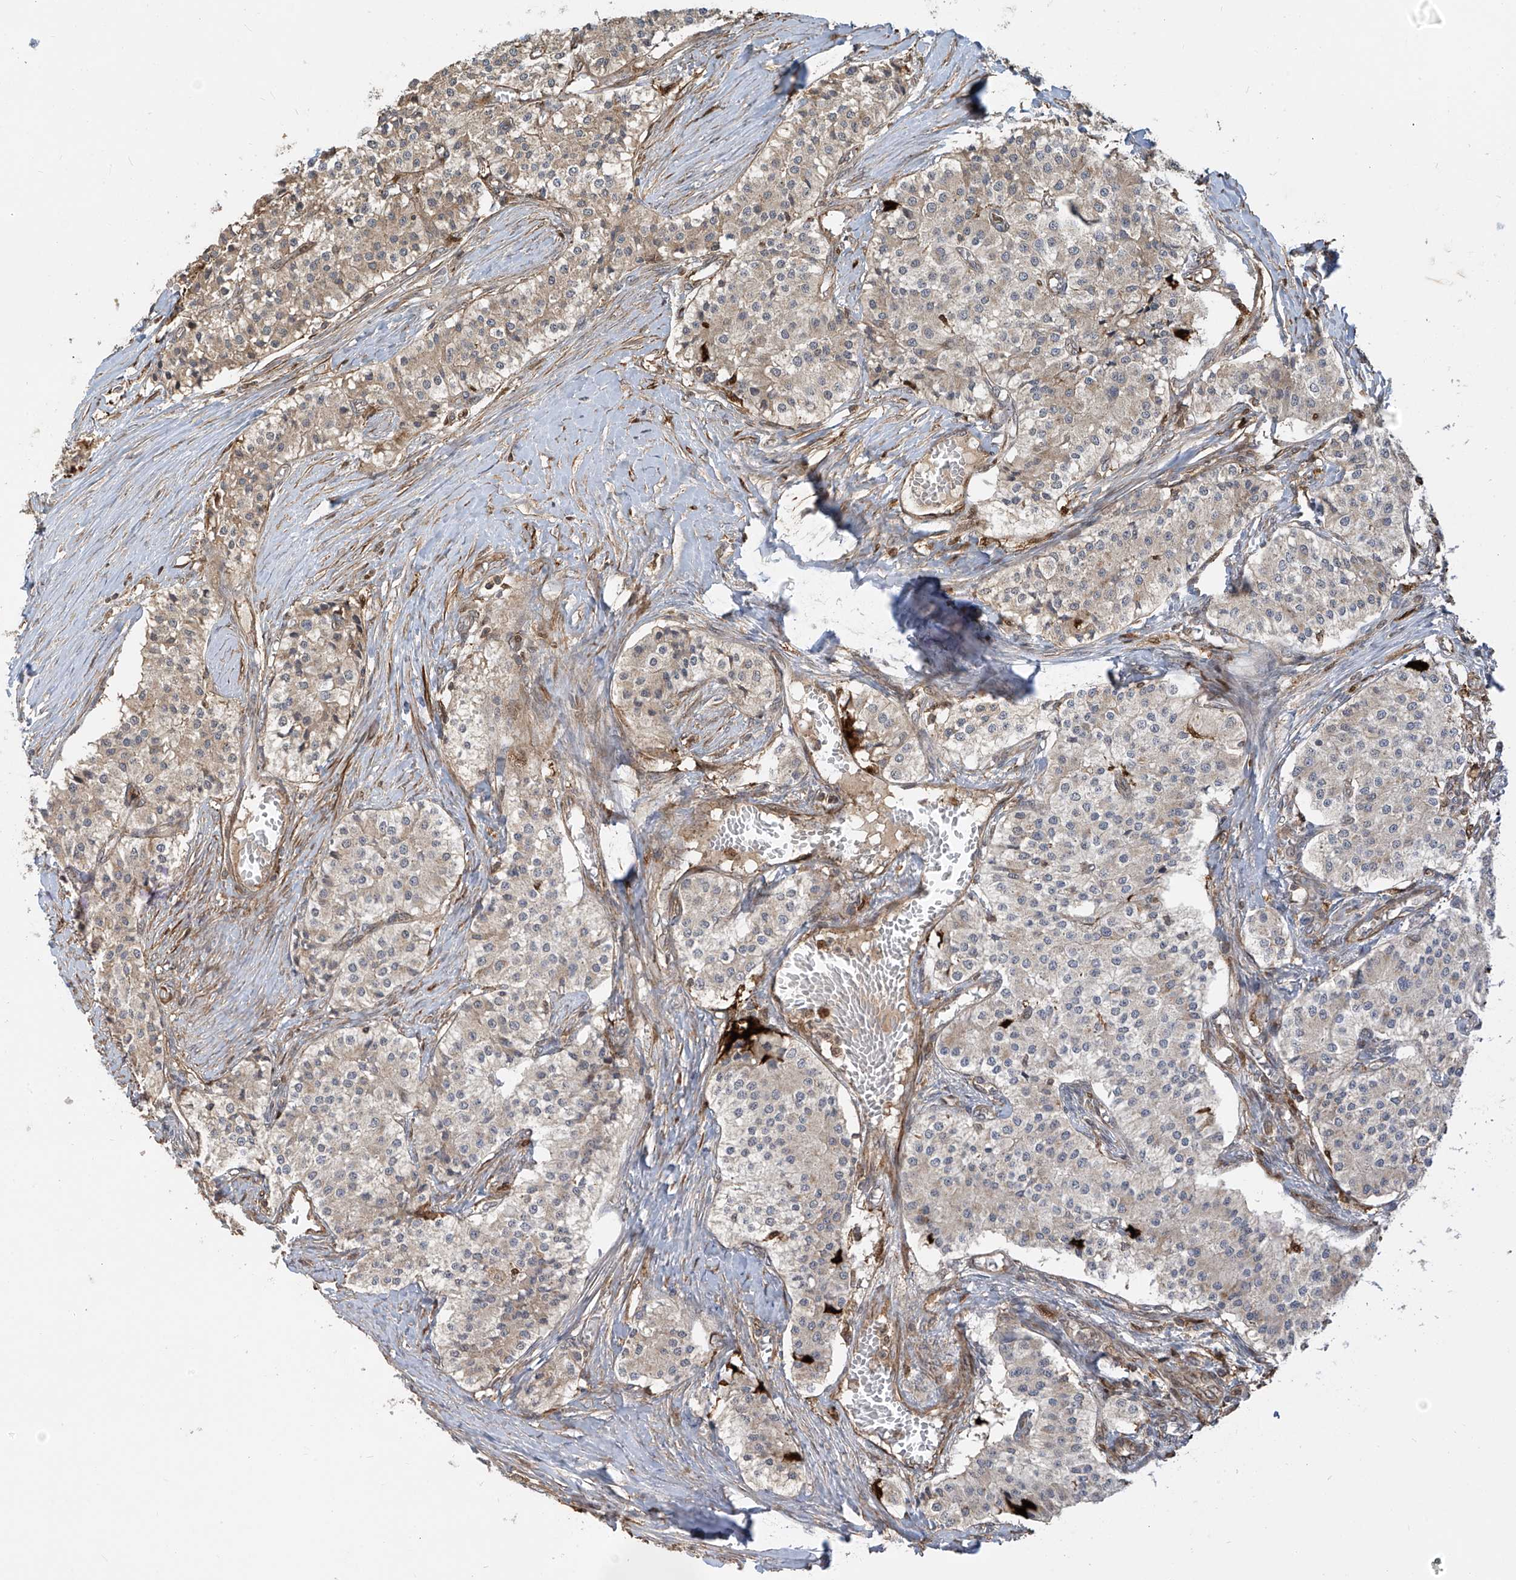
{"staining": {"intensity": "weak", "quantity": "25%-75%", "location": "cytoplasmic/membranous"}, "tissue": "carcinoid", "cell_type": "Tumor cells", "image_type": "cancer", "snomed": [{"axis": "morphology", "description": "Carcinoid, malignant, NOS"}, {"axis": "topography", "description": "Colon"}], "caption": "Carcinoid (malignant) stained with DAB (3,3'-diaminobenzidine) IHC displays low levels of weak cytoplasmic/membranous staining in approximately 25%-75% of tumor cells. Using DAB (brown) and hematoxylin (blue) stains, captured at high magnification using brightfield microscopy.", "gene": "ATAD2B", "patient": {"sex": "female", "age": 52}}